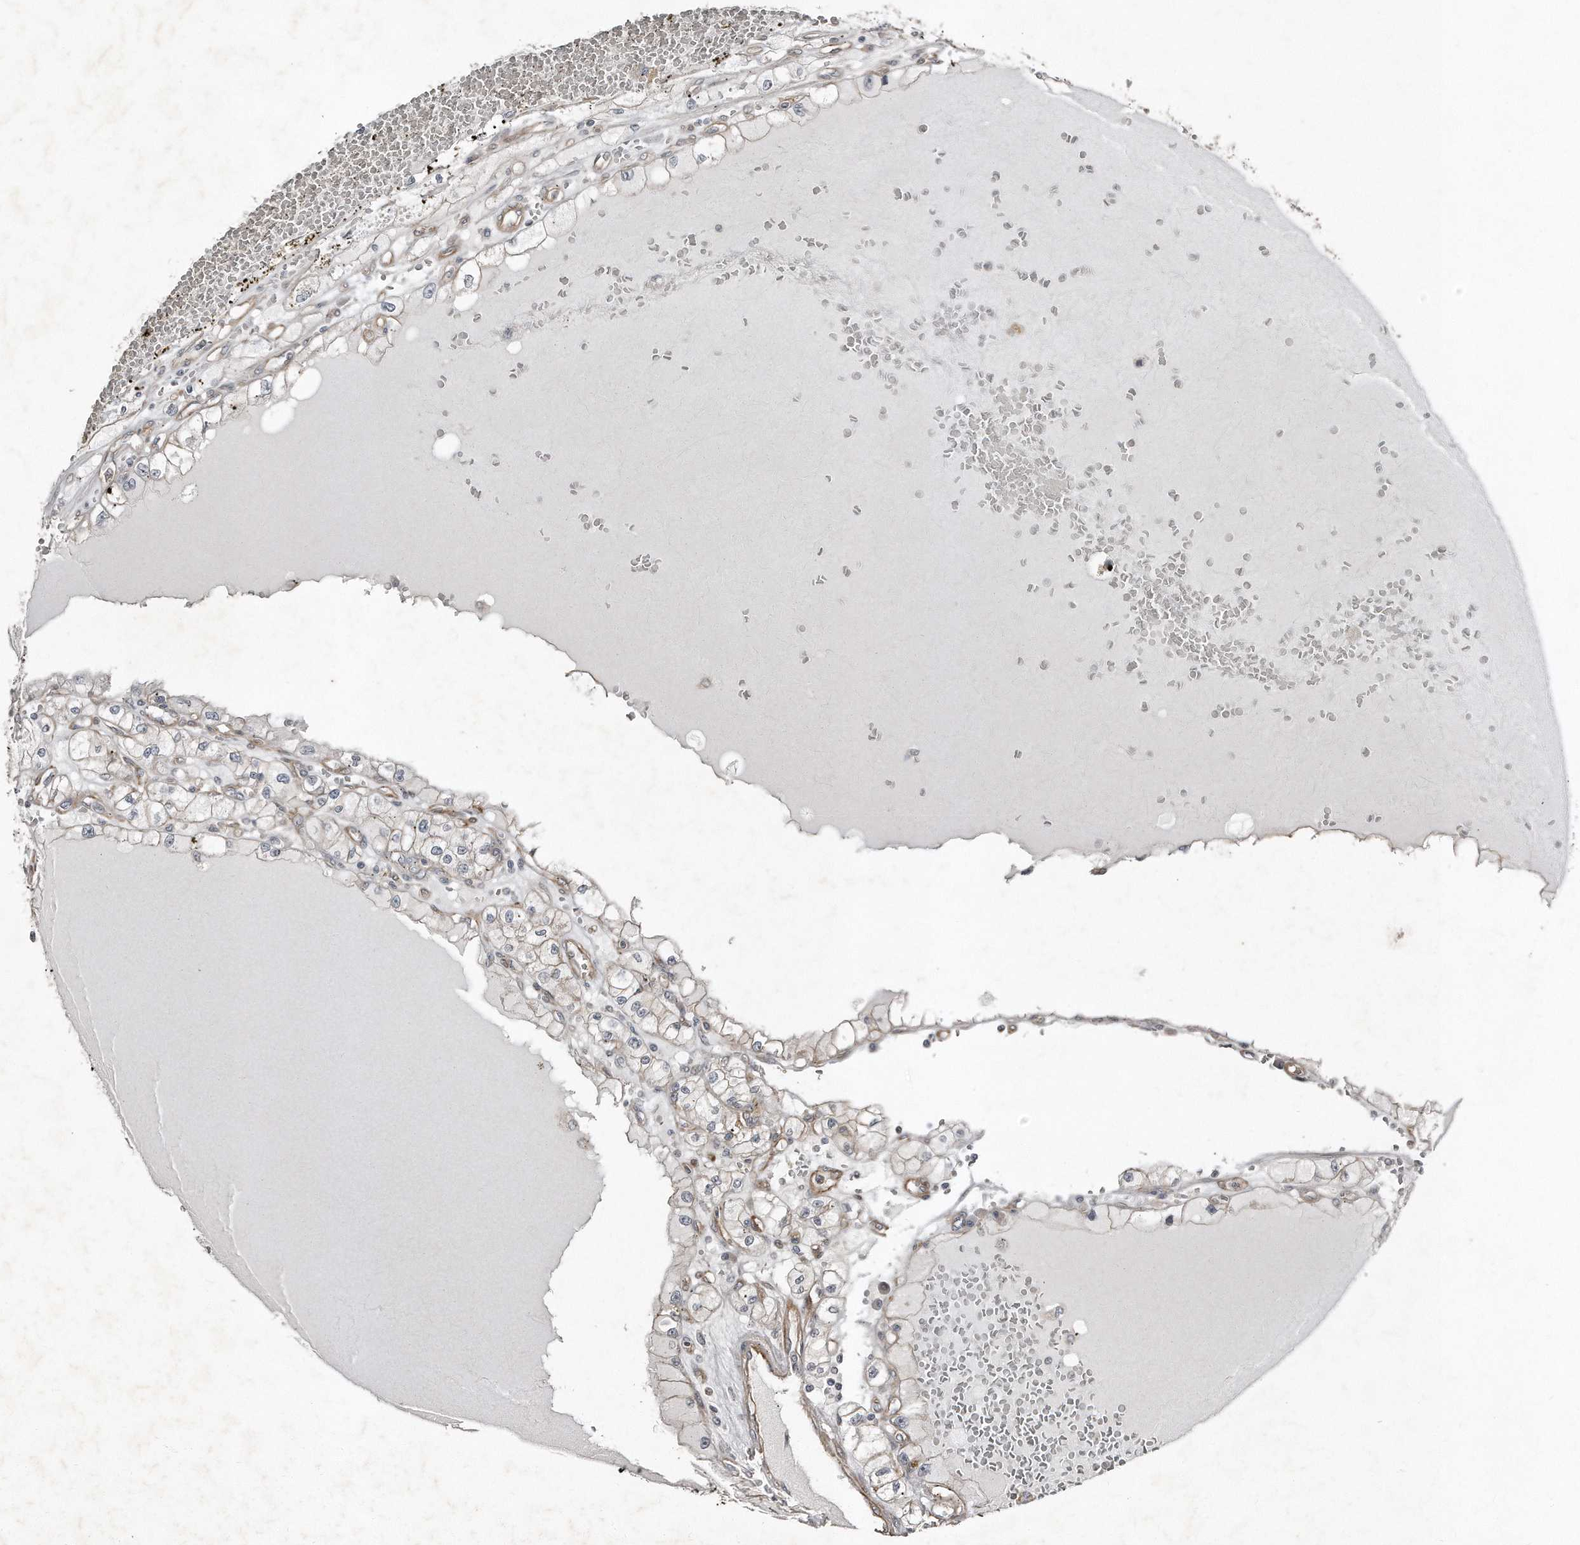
{"staining": {"intensity": "negative", "quantity": "none", "location": "none"}, "tissue": "renal cancer", "cell_type": "Tumor cells", "image_type": "cancer", "snomed": [{"axis": "morphology", "description": "Adenocarcinoma, NOS"}, {"axis": "topography", "description": "Kidney"}], "caption": "IHC histopathology image of human renal adenocarcinoma stained for a protein (brown), which reveals no expression in tumor cells.", "gene": "SNAP47", "patient": {"sex": "male", "age": 56}}